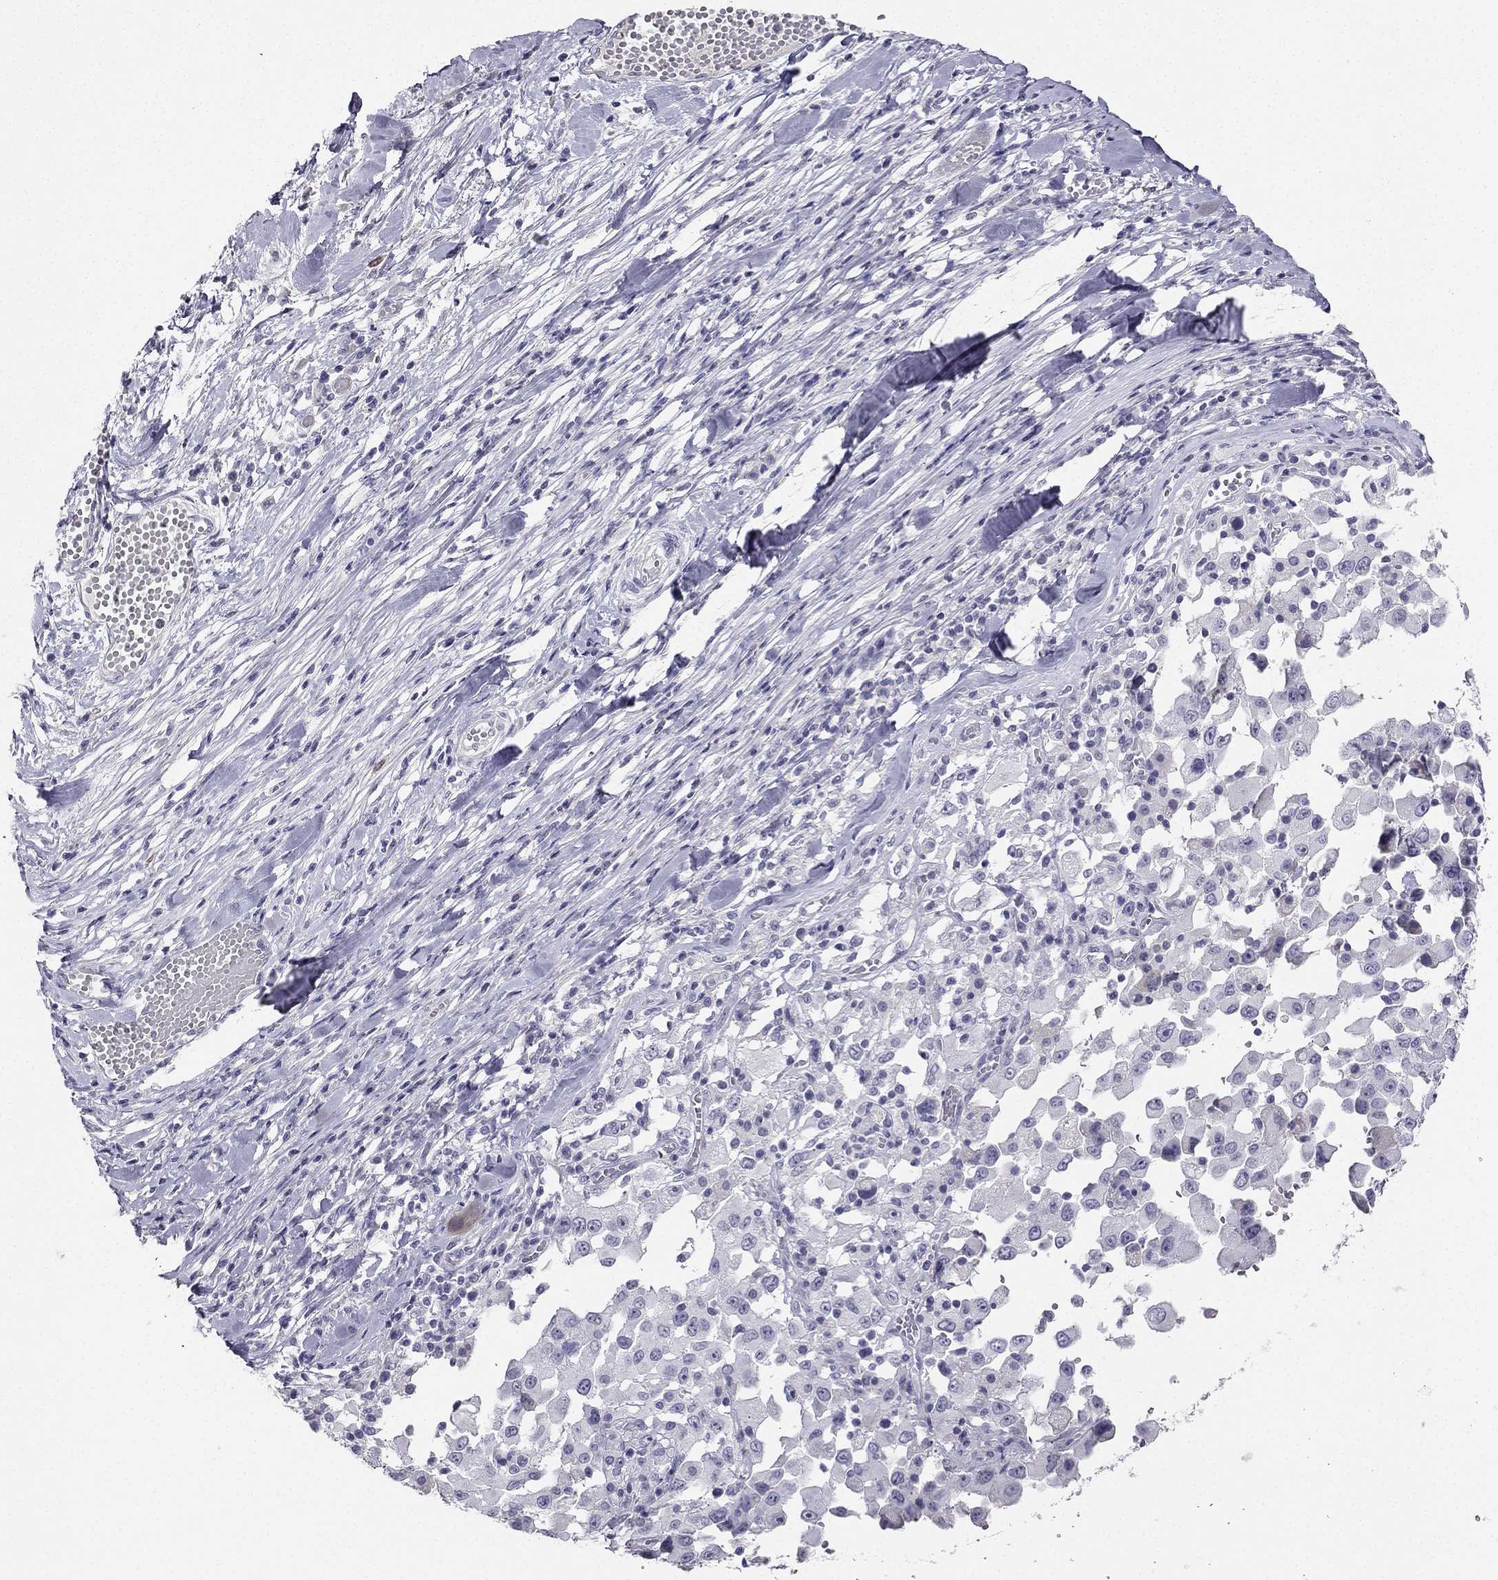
{"staining": {"intensity": "negative", "quantity": "none", "location": "none"}, "tissue": "melanoma", "cell_type": "Tumor cells", "image_type": "cancer", "snomed": [{"axis": "morphology", "description": "Malignant melanoma, Metastatic site"}, {"axis": "topography", "description": "Lymph node"}], "caption": "Immunohistochemical staining of human malignant melanoma (metastatic site) exhibits no significant expression in tumor cells. Nuclei are stained in blue.", "gene": "CALB2", "patient": {"sex": "male", "age": 50}}